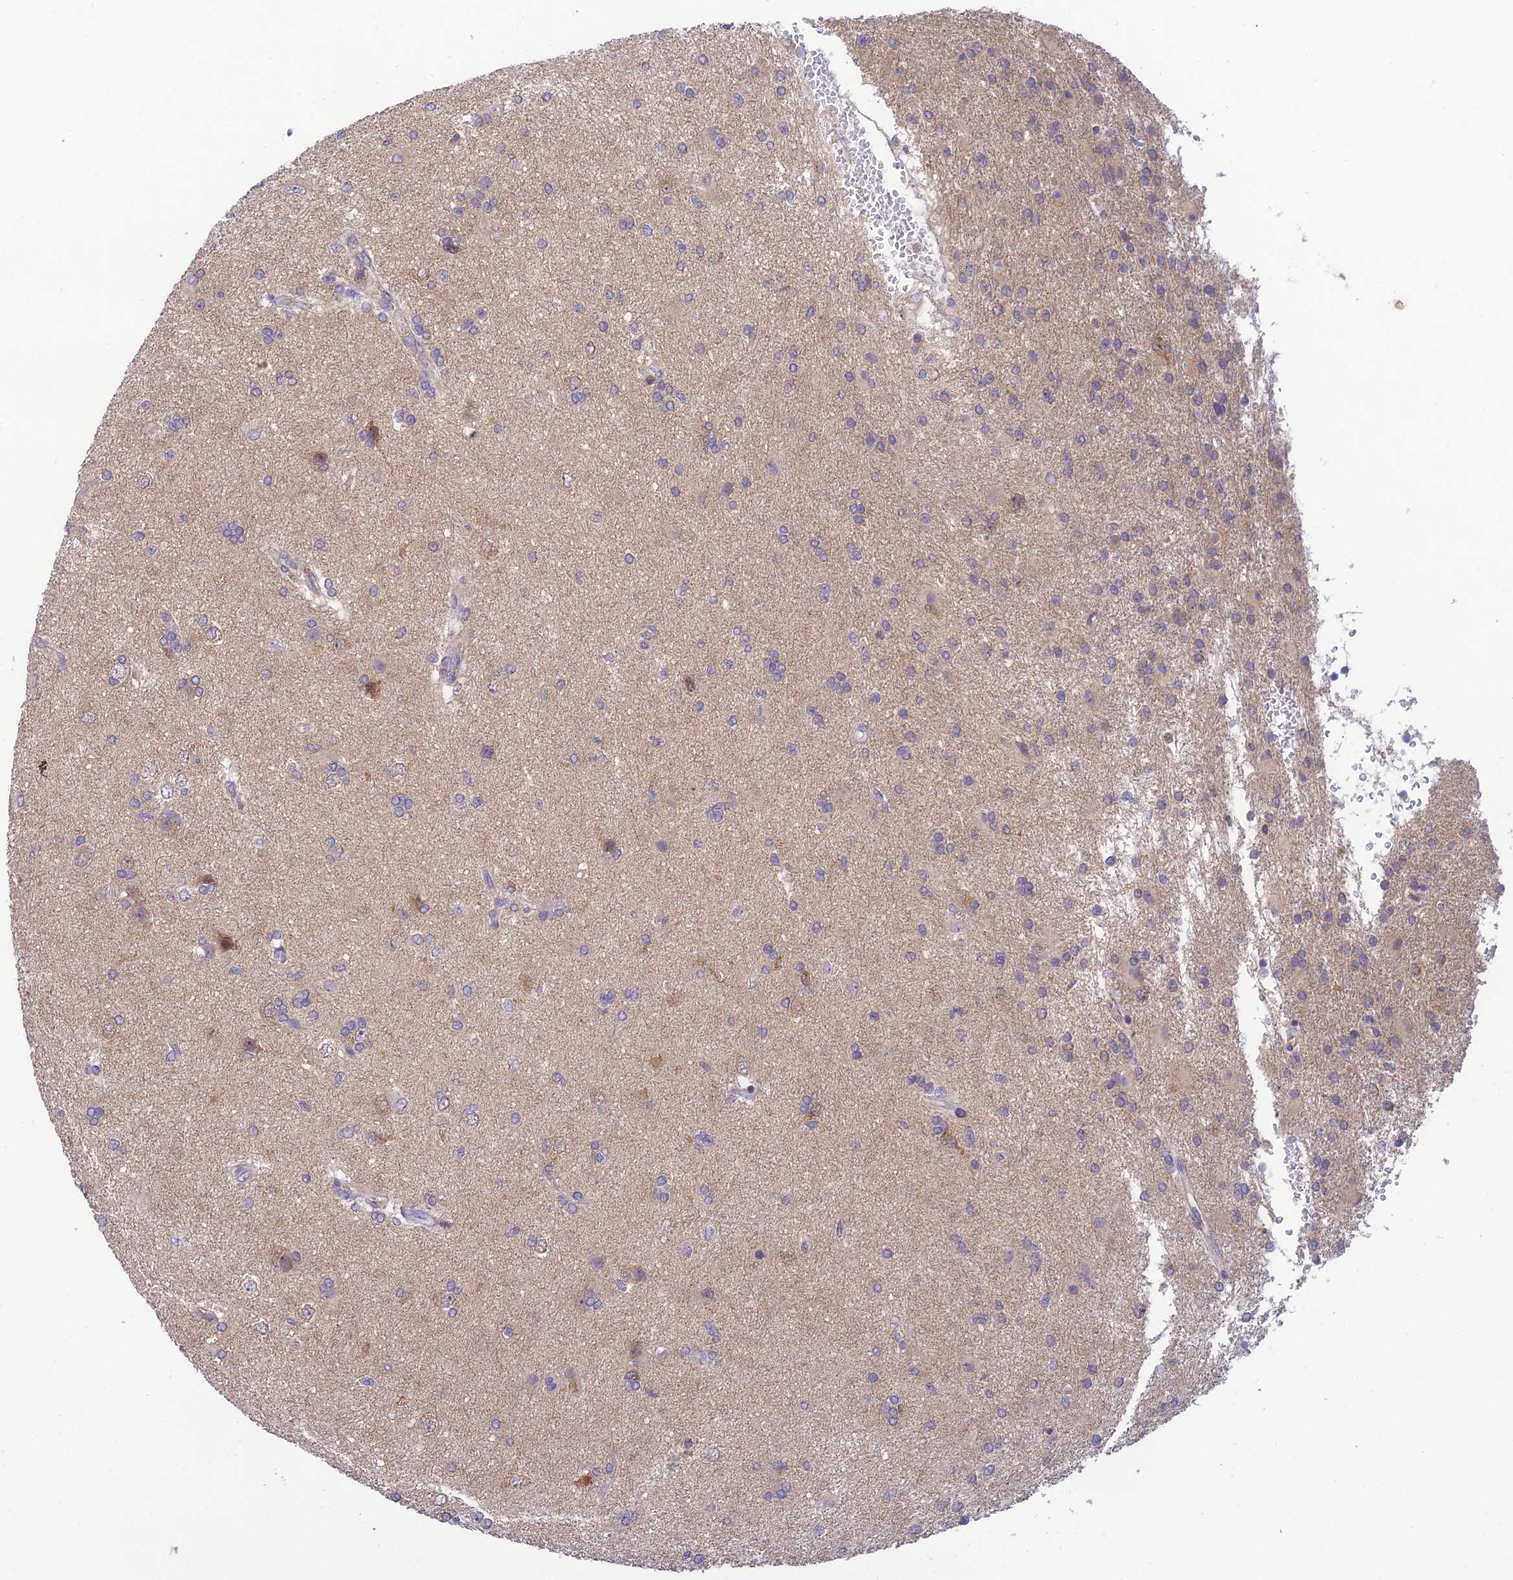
{"staining": {"intensity": "negative", "quantity": "none", "location": "none"}, "tissue": "glioma", "cell_type": "Tumor cells", "image_type": "cancer", "snomed": [{"axis": "morphology", "description": "Glioma, malignant, High grade"}, {"axis": "topography", "description": "Brain"}], "caption": "Immunohistochemistry (IHC) image of human glioma stained for a protein (brown), which reveals no expression in tumor cells.", "gene": "MRNIP", "patient": {"sex": "male", "age": 56}}